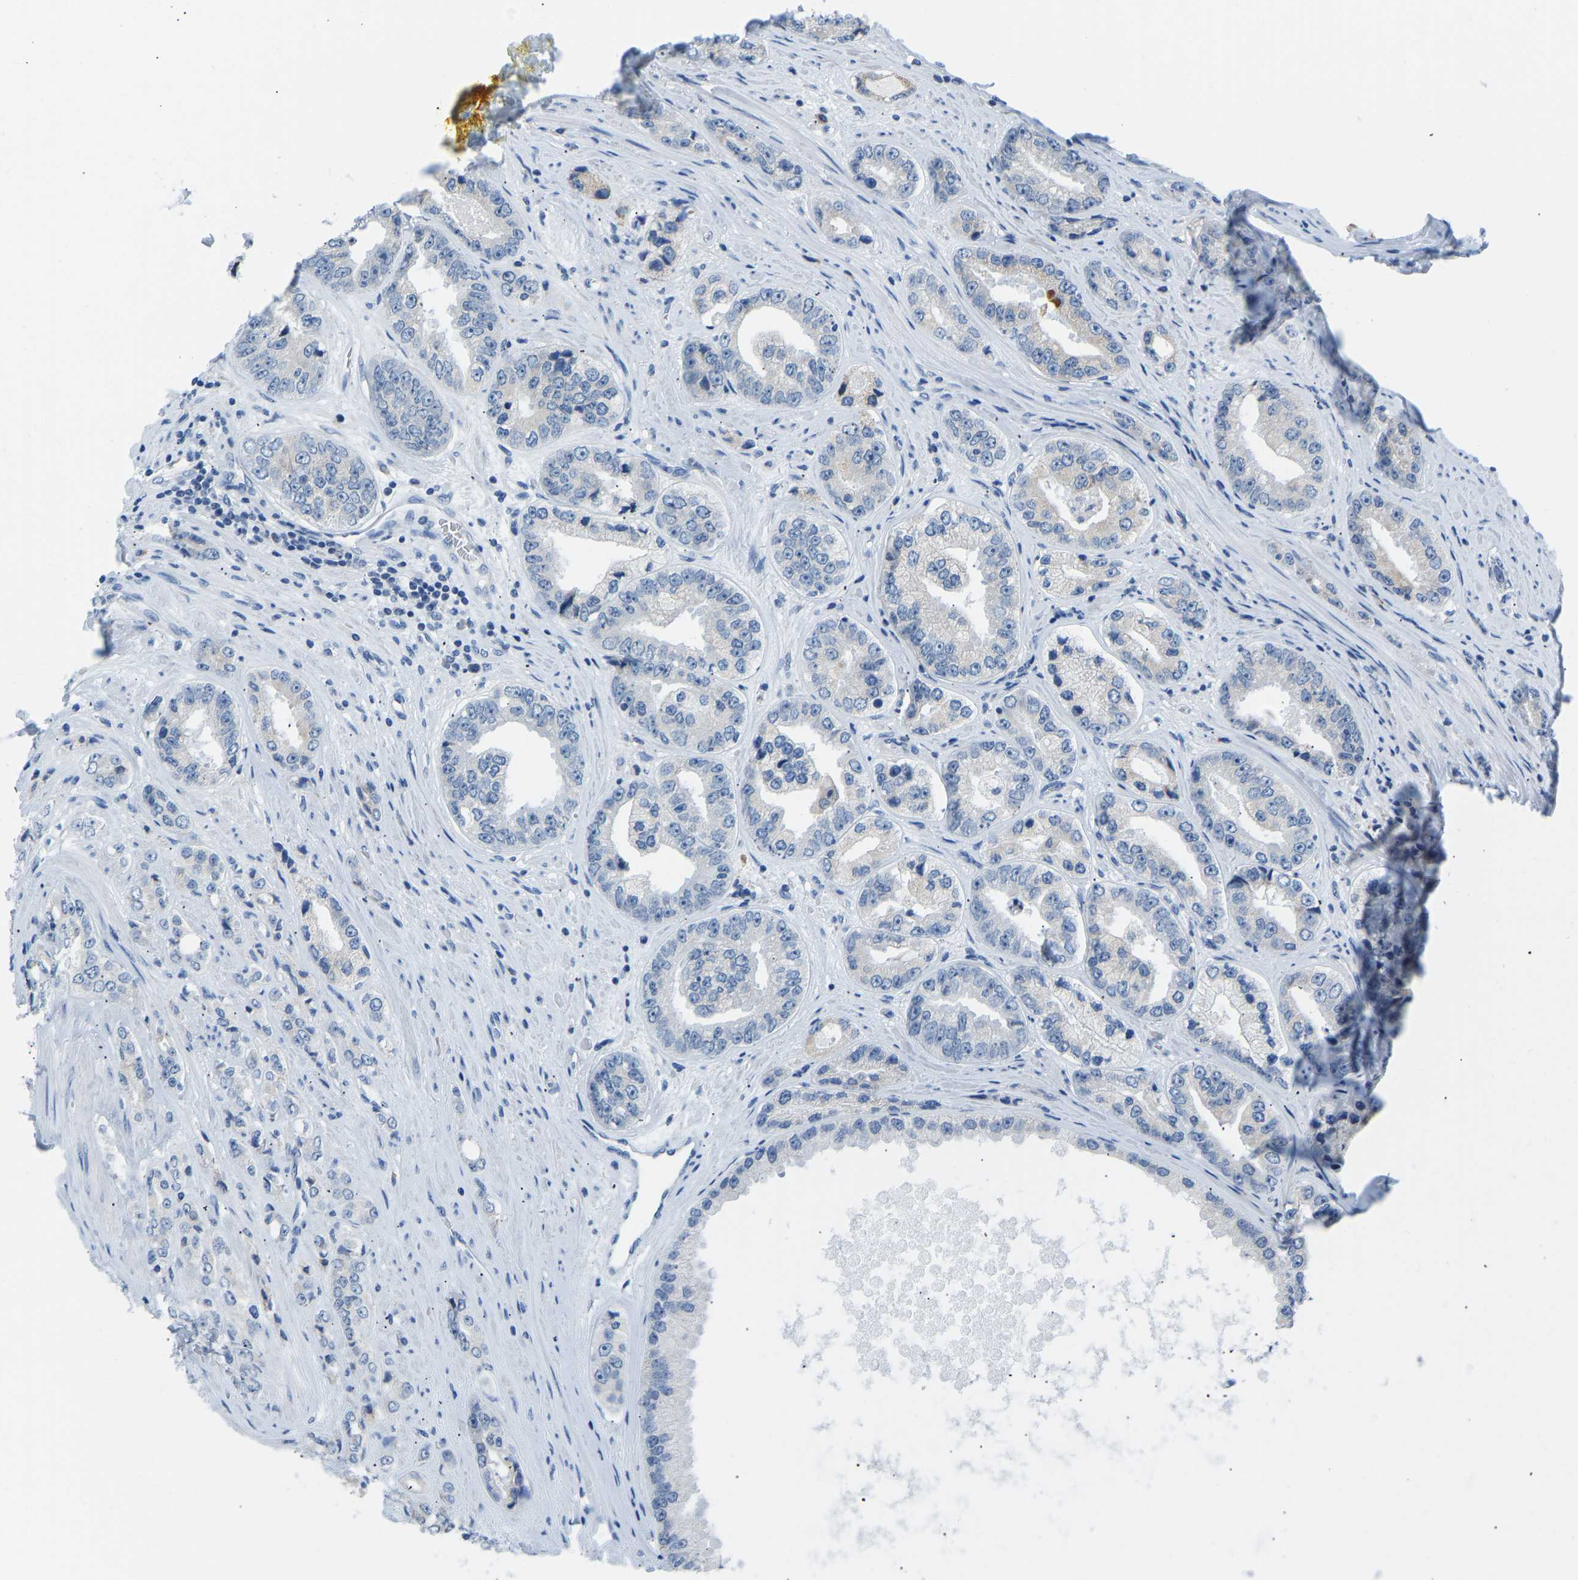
{"staining": {"intensity": "negative", "quantity": "none", "location": "none"}, "tissue": "prostate cancer", "cell_type": "Tumor cells", "image_type": "cancer", "snomed": [{"axis": "morphology", "description": "Adenocarcinoma, High grade"}, {"axis": "topography", "description": "Prostate"}], "caption": "Micrograph shows no significant protein expression in tumor cells of prostate cancer. (Brightfield microscopy of DAB IHC at high magnification).", "gene": "VRK1", "patient": {"sex": "male", "age": 61}}